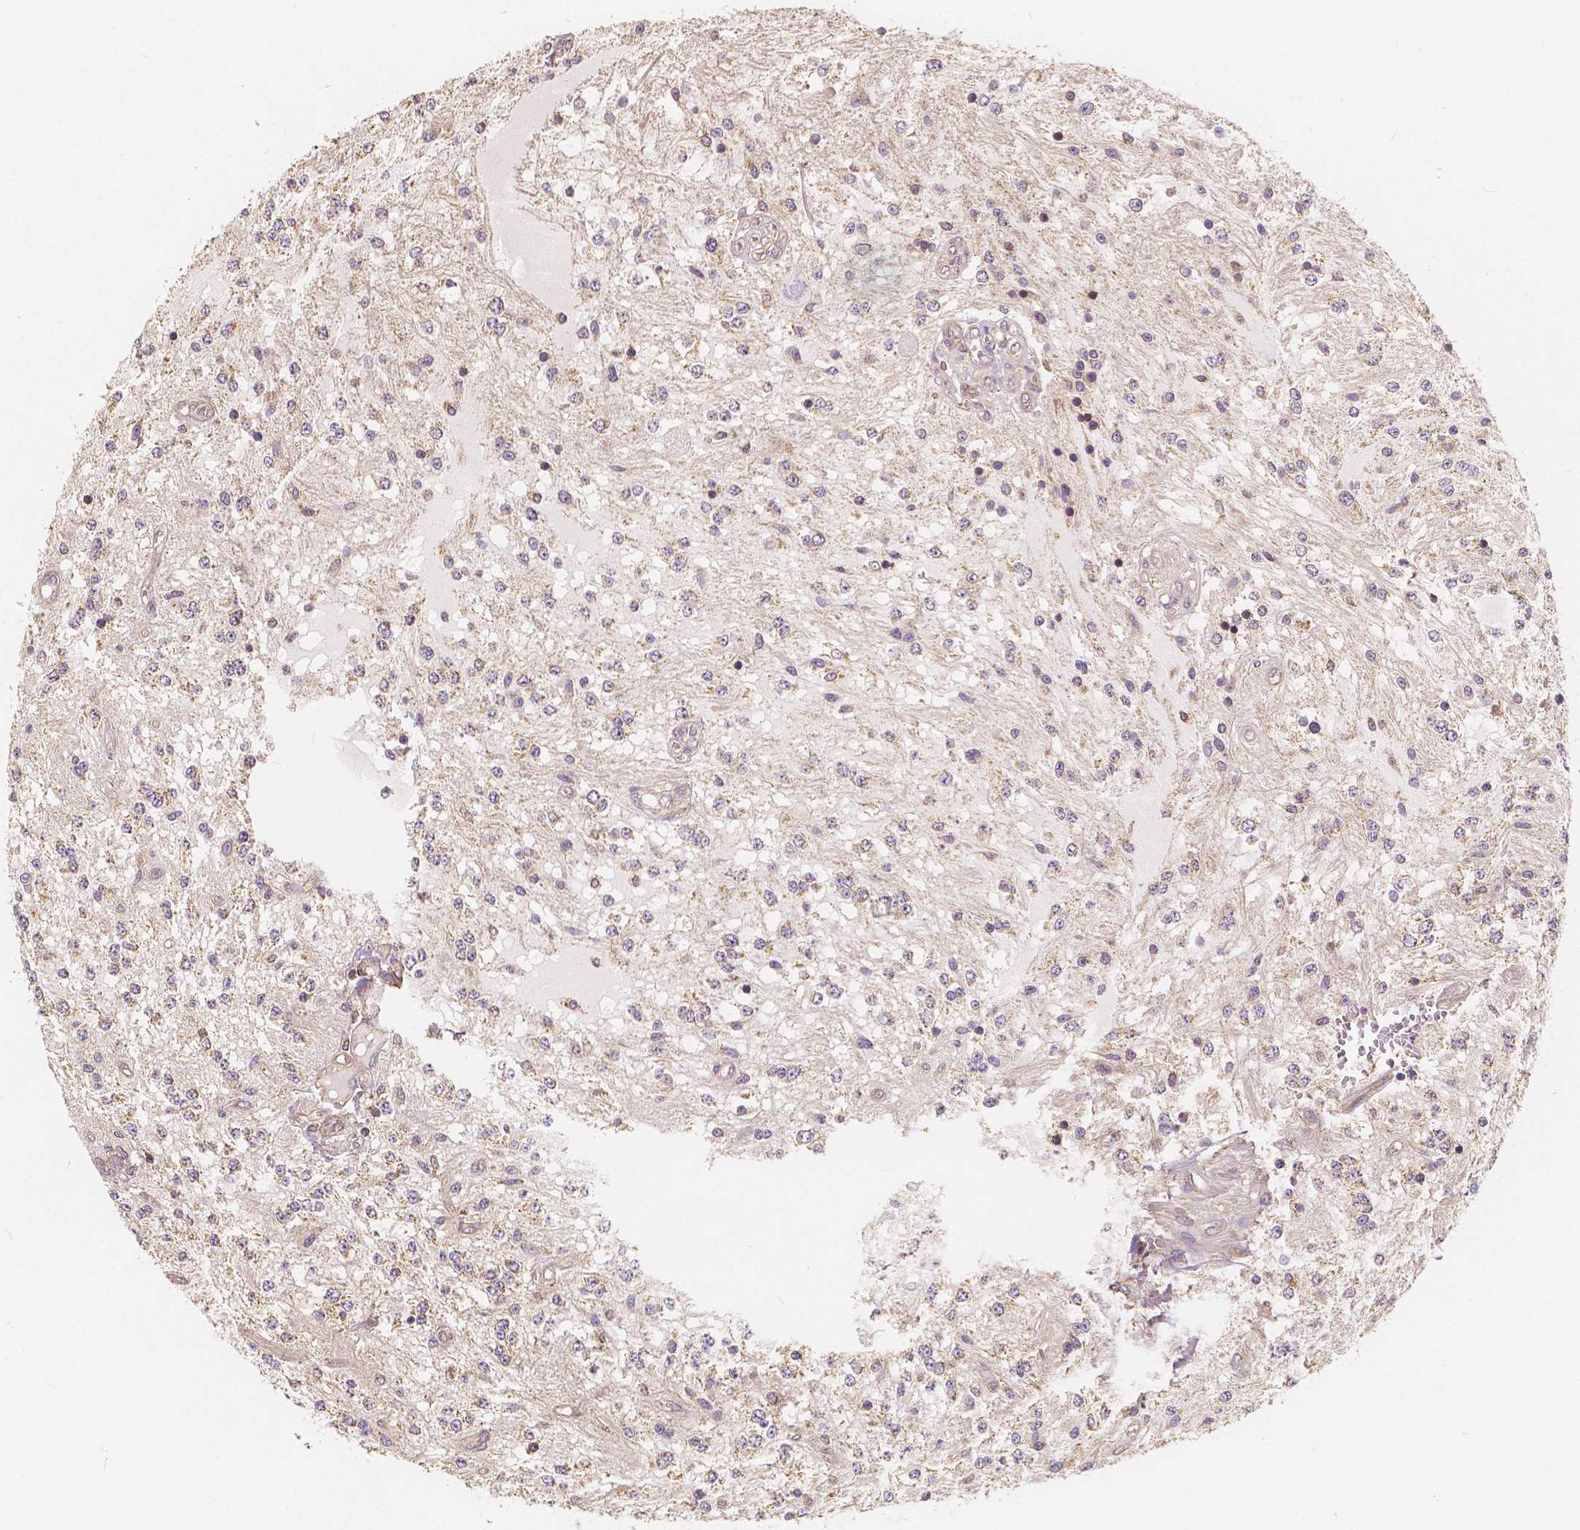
{"staining": {"intensity": "weak", "quantity": "25%-75%", "location": "cytoplasmic/membranous"}, "tissue": "glioma", "cell_type": "Tumor cells", "image_type": "cancer", "snomed": [{"axis": "morphology", "description": "Glioma, malignant, Low grade"}, {"axis": "topography", "description": "Cerebellum"}], "caption": "This is an image of immunohistochemistry (IHC) staining of low-grade glioma (malignant), which shows weak staining in the cytoplasmic/membranous of tumor cells.", "gene": "PEX26", "patient": {"sex": "female", "age": 14}}